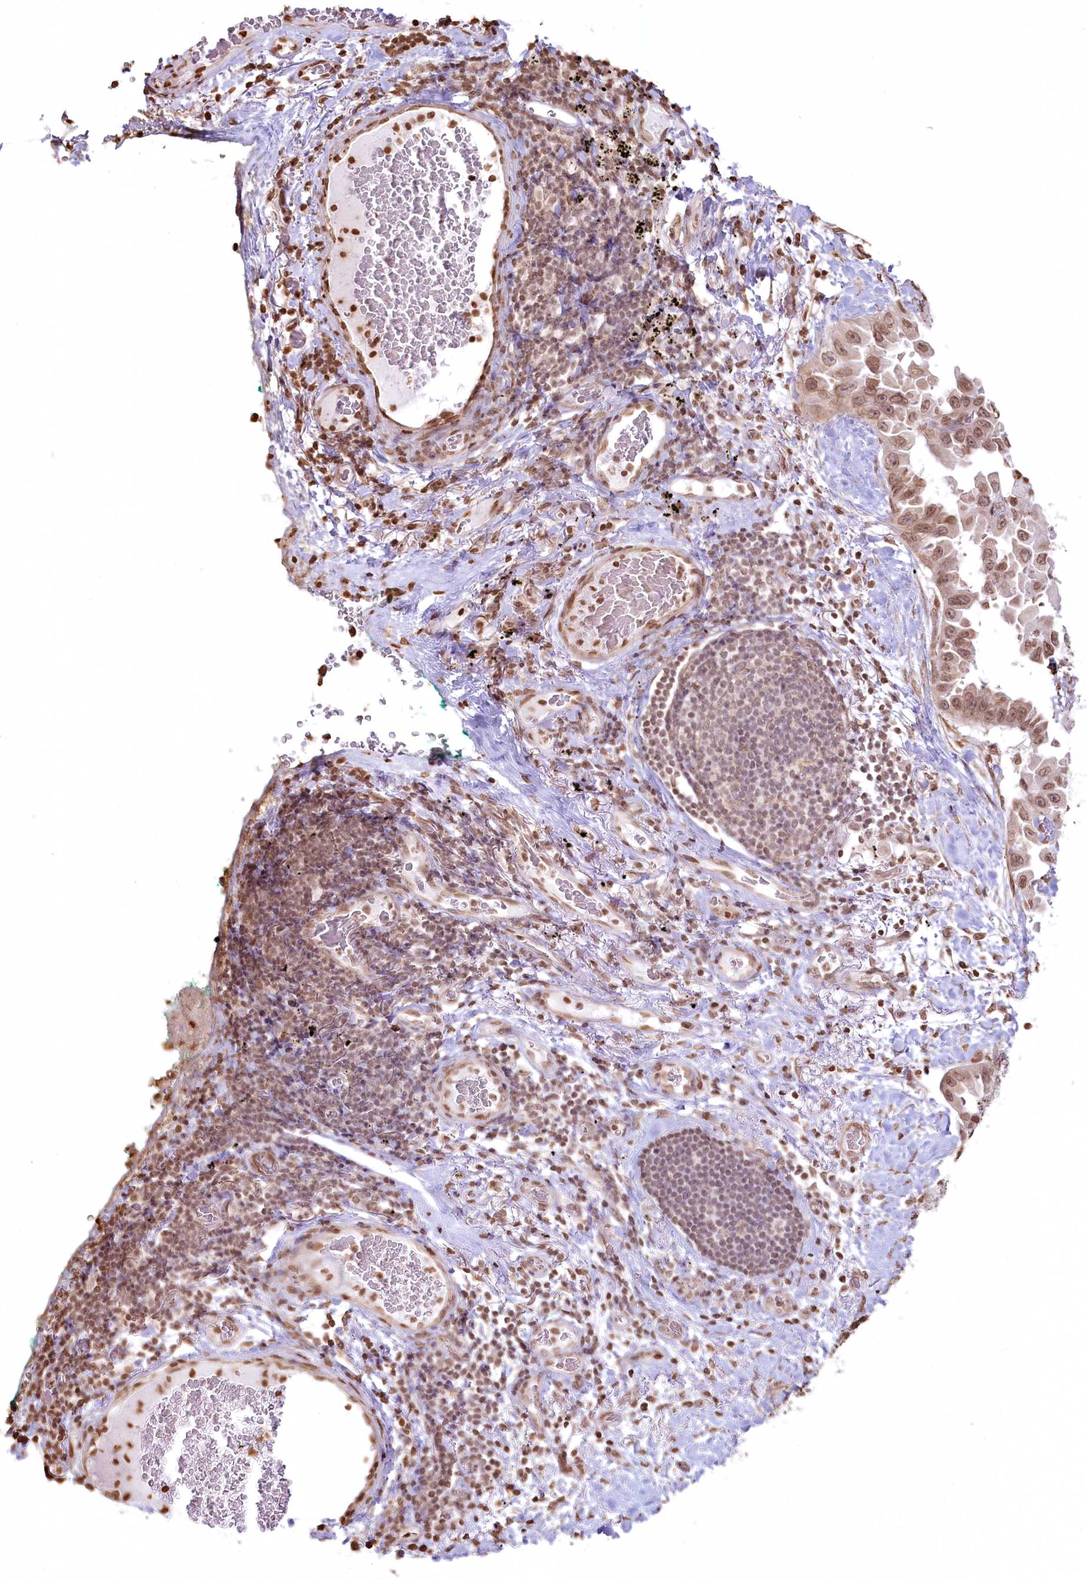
{"staining": {"intensity": "moderate", "quantity": ">75%", "location": "nuclear"}, "tissue": "lung cancer", "cell_type": "Tumor cells", "image_type": "cancer", "snomed": [{"axis": "morphology", "description": "Adenocarcinoma, NOS"}, {"axis": "topography", "description": "Lung"}], "caption": "Lung adenocarcinoma tissue displays moderate nuclear positivity in about >75% of tumor cells, visualized by immunohistochemistry. (DAB IHC, brown staining for protein, blue staining for nuclei).", "gene": "FAM13A", "patient": {"sex": "female", "age": 67}}